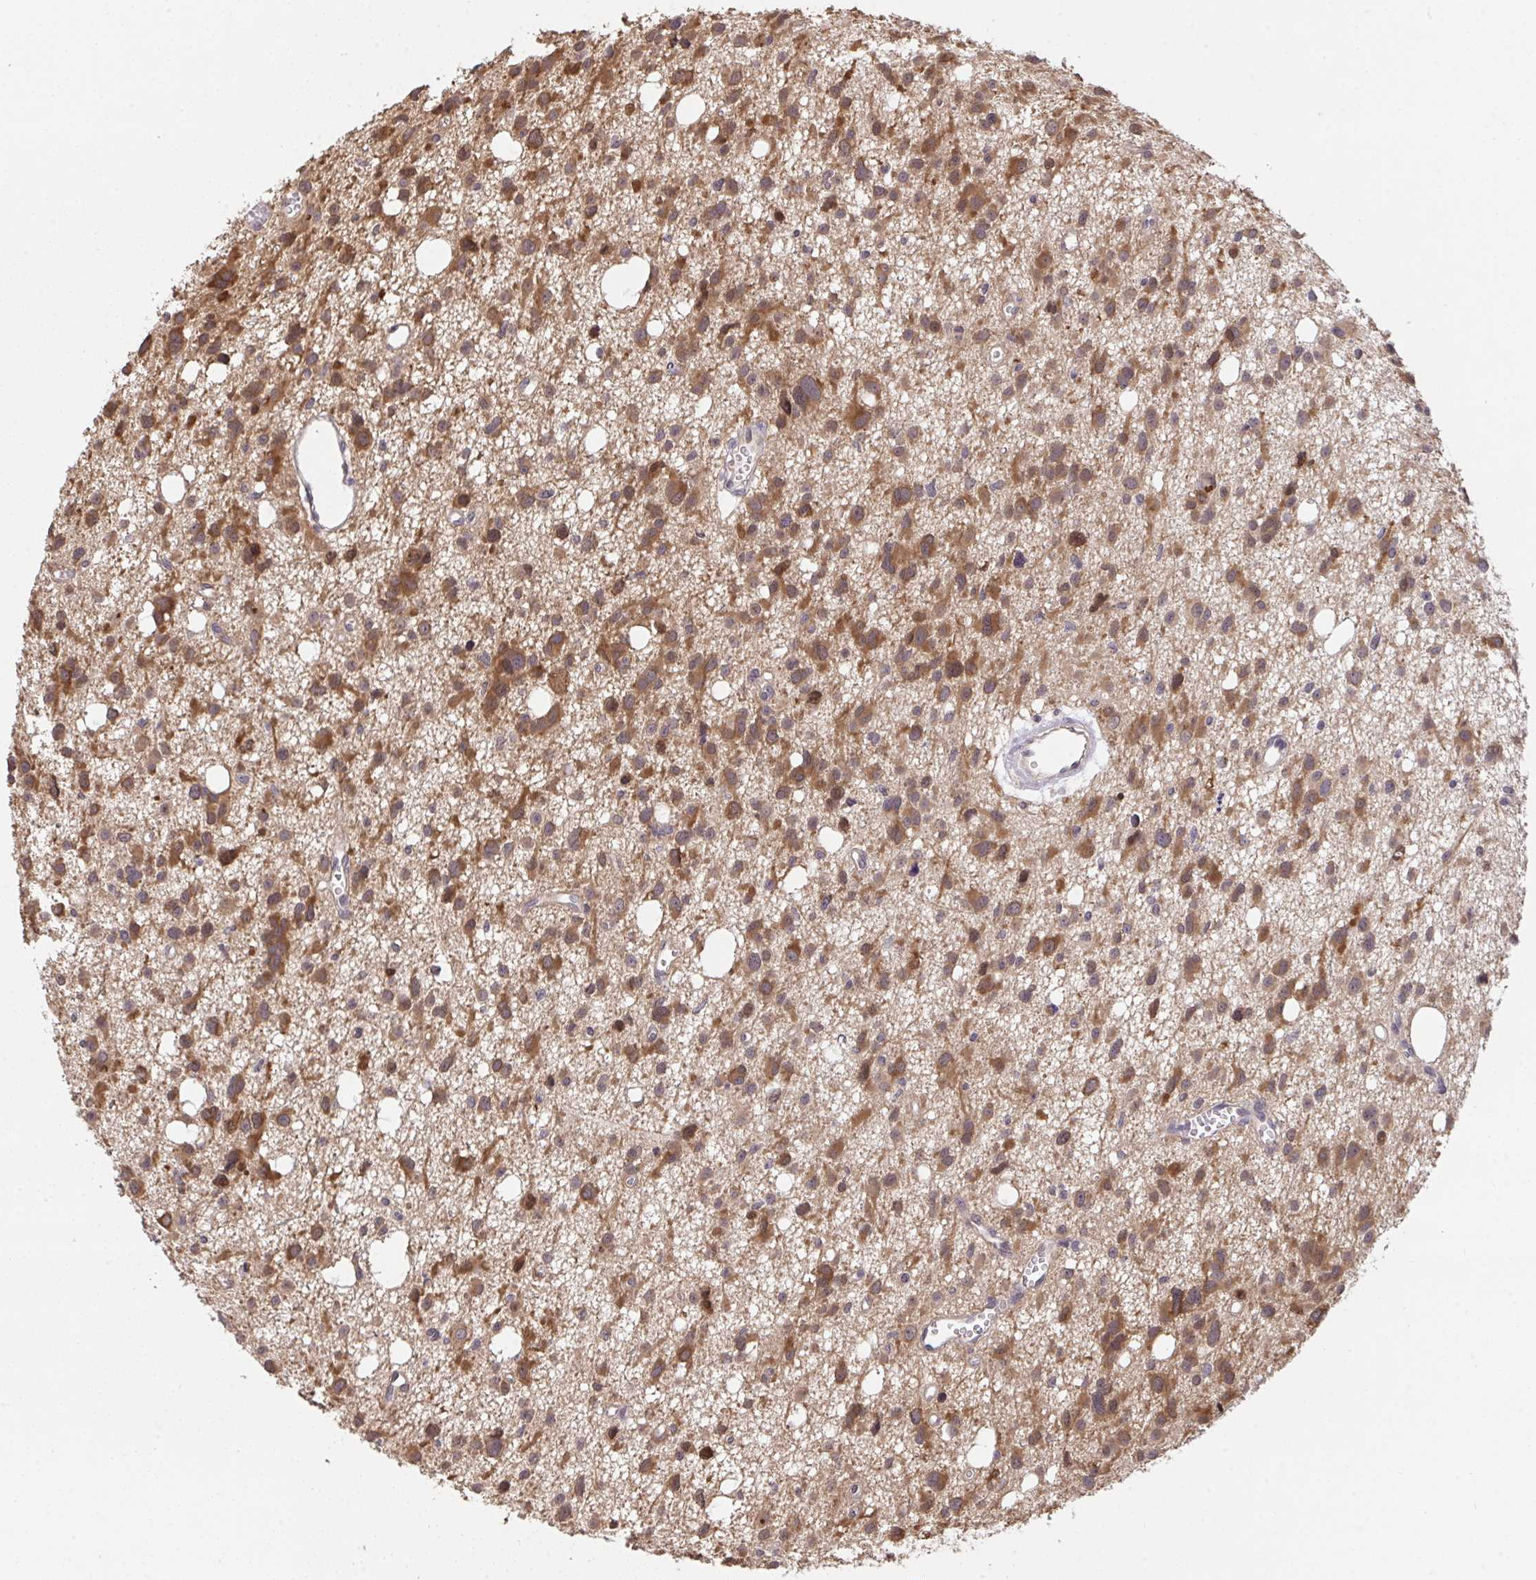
{"staining": {"intensity": "moderate", "quantity": ">75%", "location": "cytoplasmic/membranous"}, "tissue": "glioma", "cell_type": "Tumor cells", "image_type": "cancer", "snomed": [{"axis": "morphology", "description": "Glioma, malignant, High grade"}, {"axis": "topography", "description": "Brain"}], "caption": "This is an image of immunohistochemistry (IHC) staining of glioma, which shows moderate expression in the cytoplasmic/membranous of tumor cells.", "gene": "C12orf57", "patient": {"sex": "male", "age": 23}}